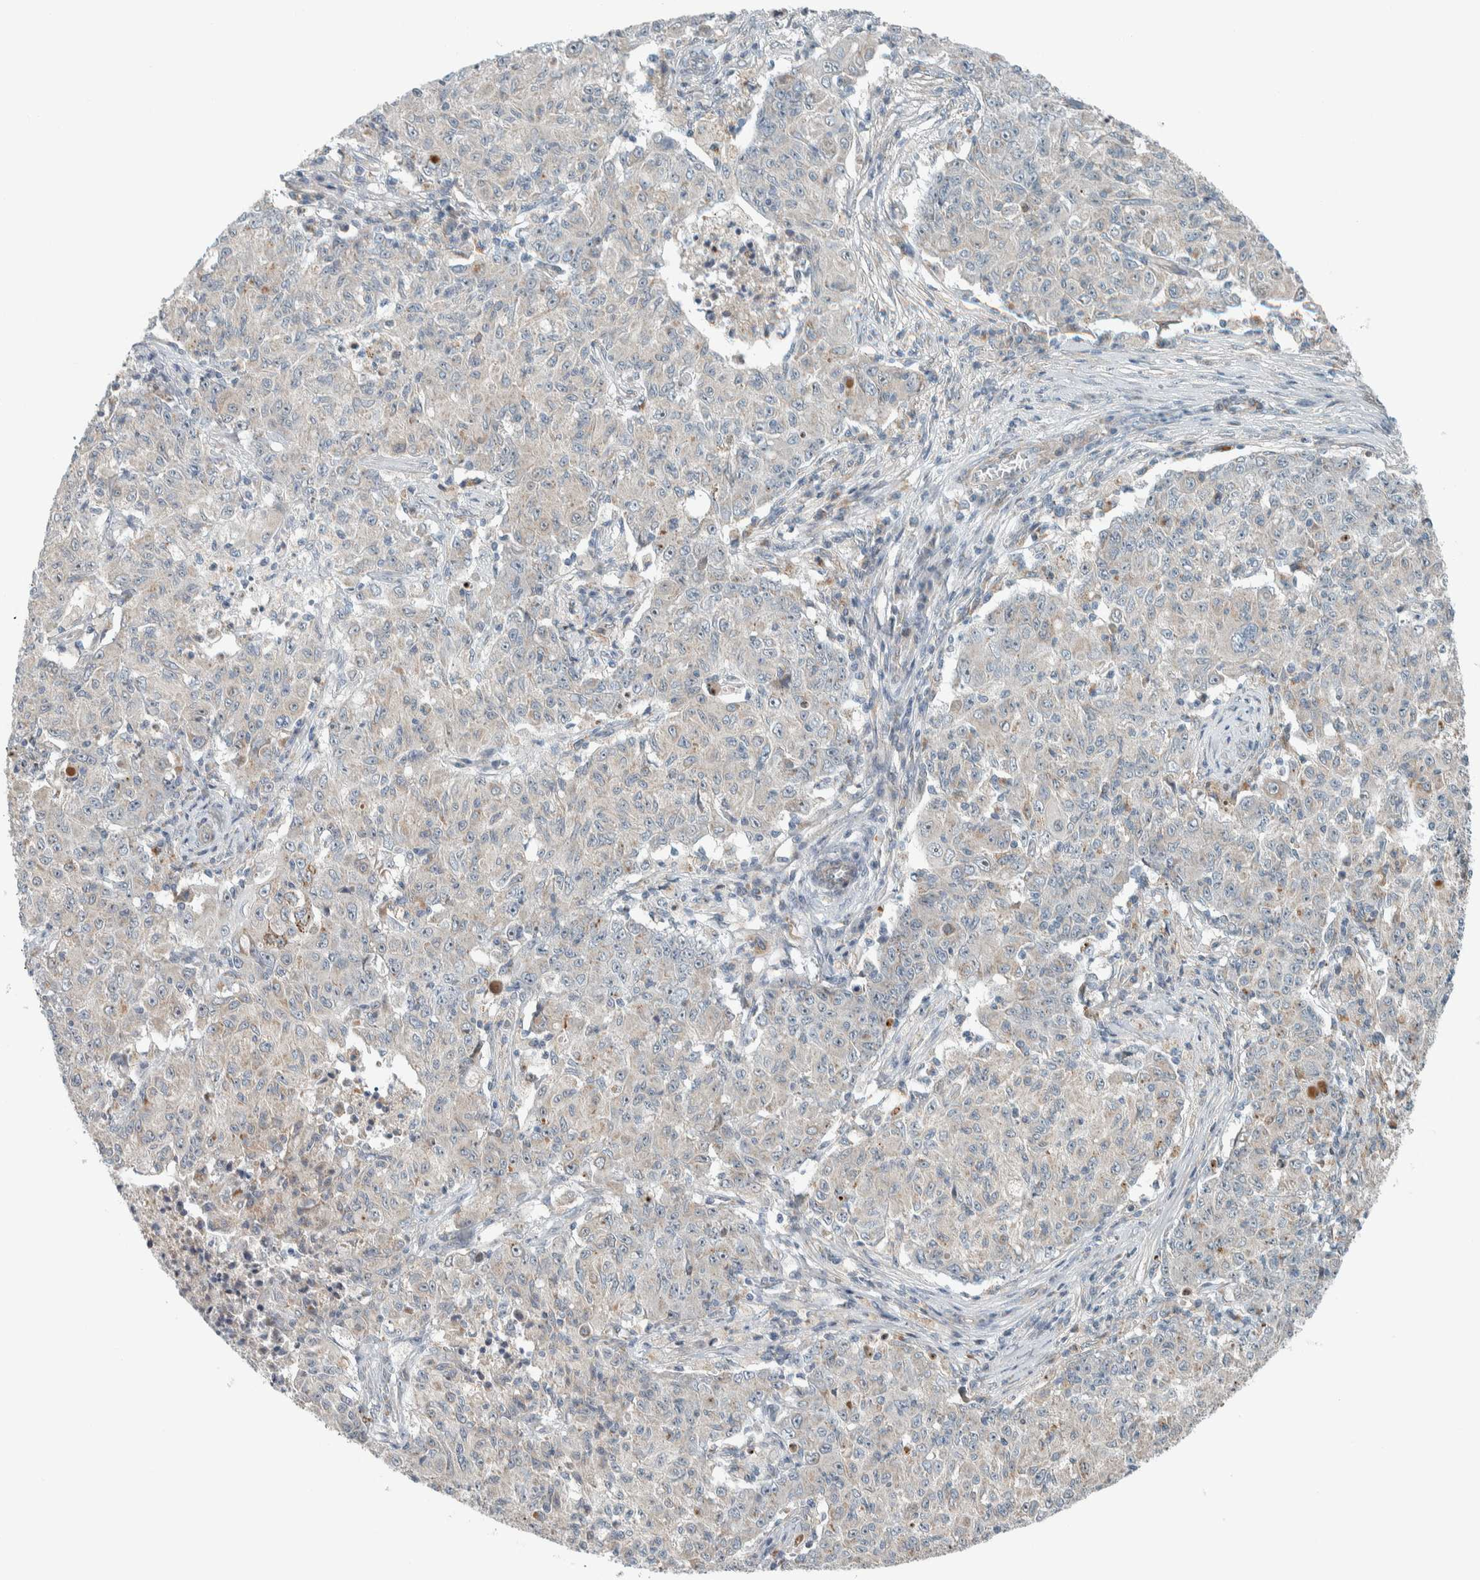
{"staining": {"intensity": "negative", "quantity": "none", "location": "none"}, "tissue": "ovarian cancer", "cell_type": "Tumor cells", "image_type": "cancer", "snomed": [{"axis": "morphology", "description": "Carcinoma, endometroid"}, {"axis": "topography", "description": "Ovary"}], "caption": "This is a micrograph of immunohistochemistry staining of ovarian cancer, which shows no staining in tumor cells.", "gene": "SLFN12L", "patient": {"sex": "female", "age": 42}}